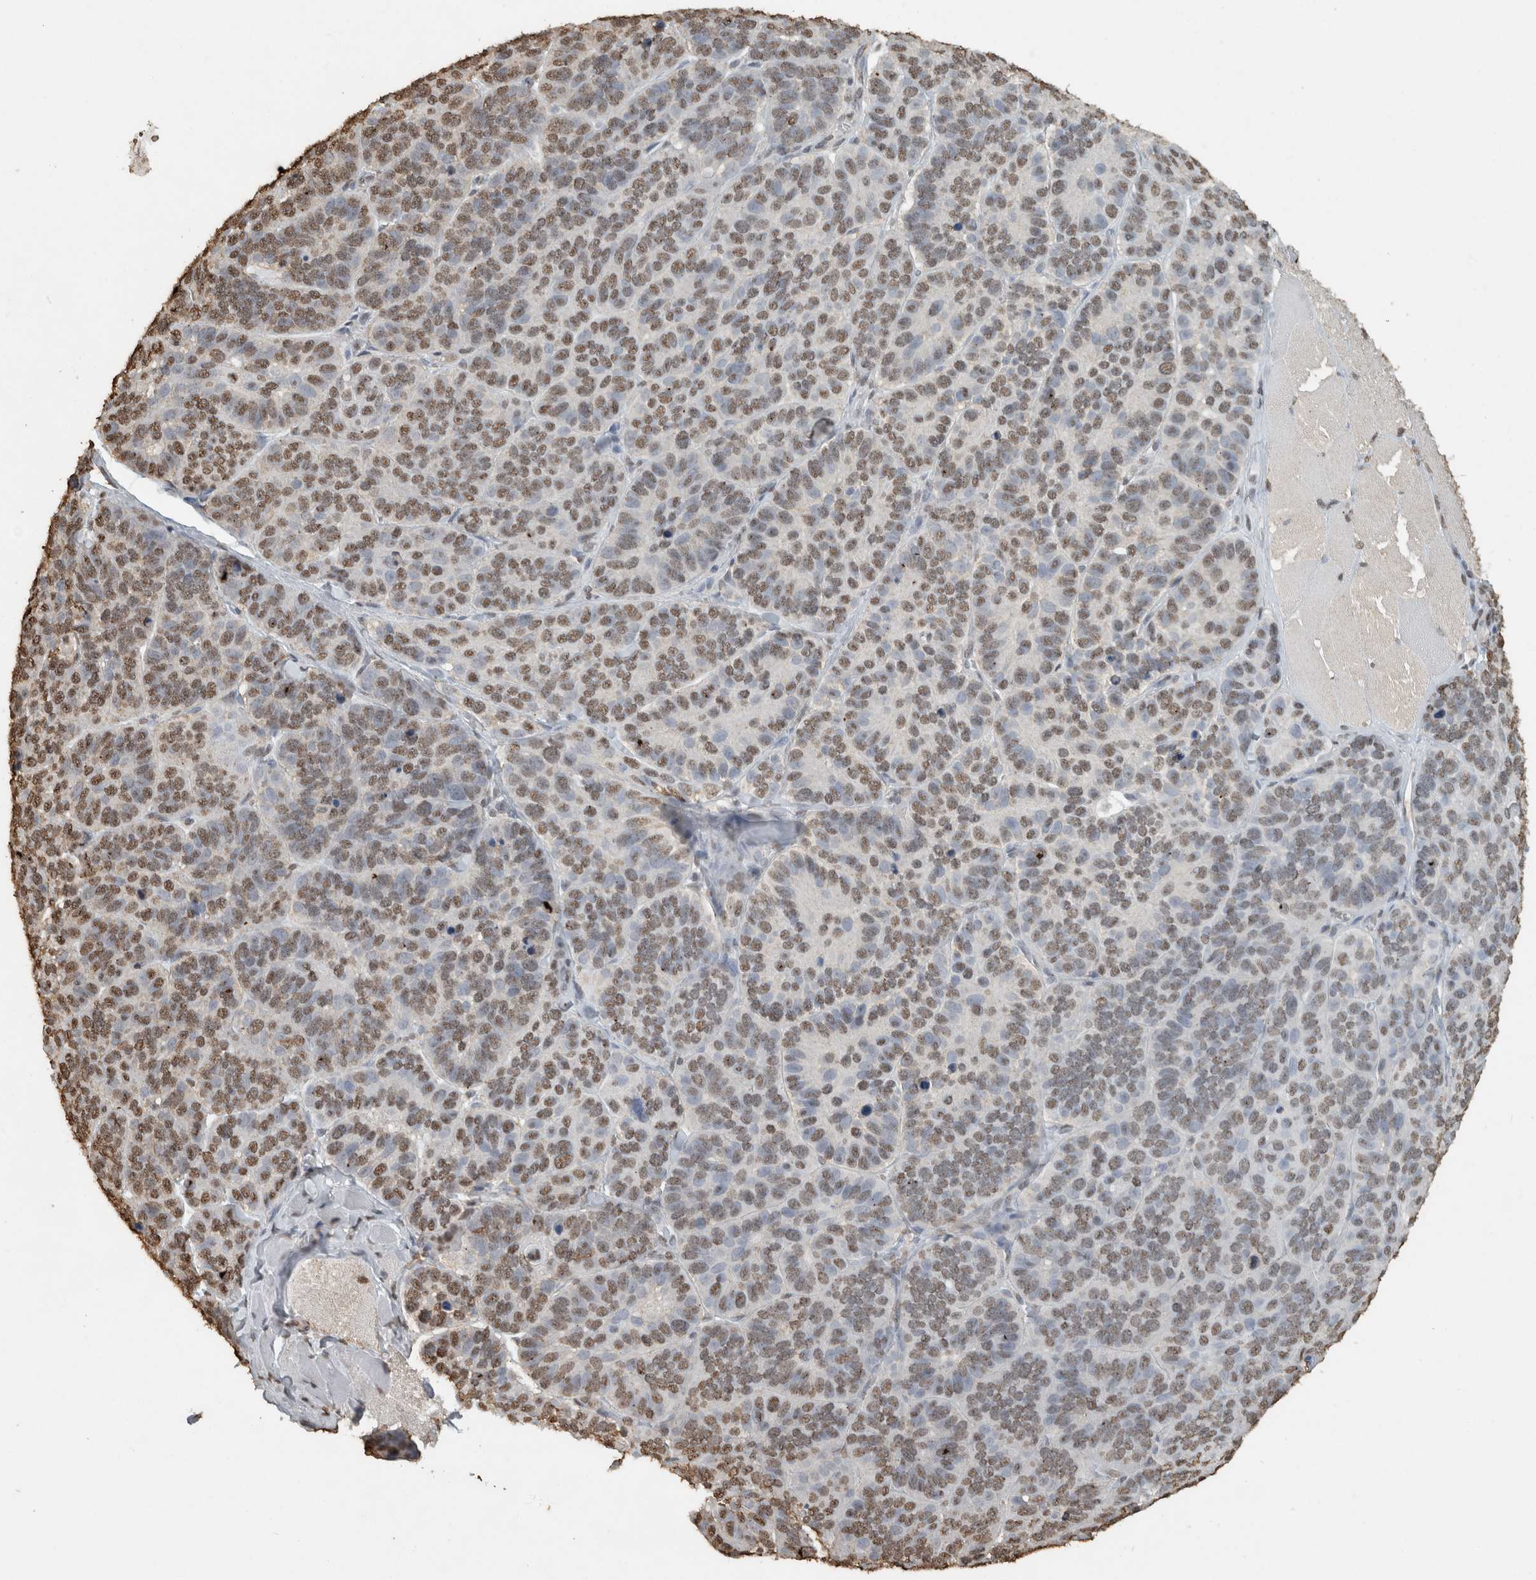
{"staining": {"intensity": "weak", "quantity": ">75%", "location": "nuclear"}, "tissue": "skin cancer", "cell_type": "Tumor cells", "image_type": "cancer", "snomed": [{"axis": "morphology", "description": "Basal cell carcinoma"}, {"axis": "topography", "description": "Skin"}], "caption": "The micrograph exhibits a brown stain indicating the presence of a protein in the nuclear of tumor cells in skin basal cell carcinoma.", "gene": "HAND2", "patient": {"sex": "male", "age": 62}}